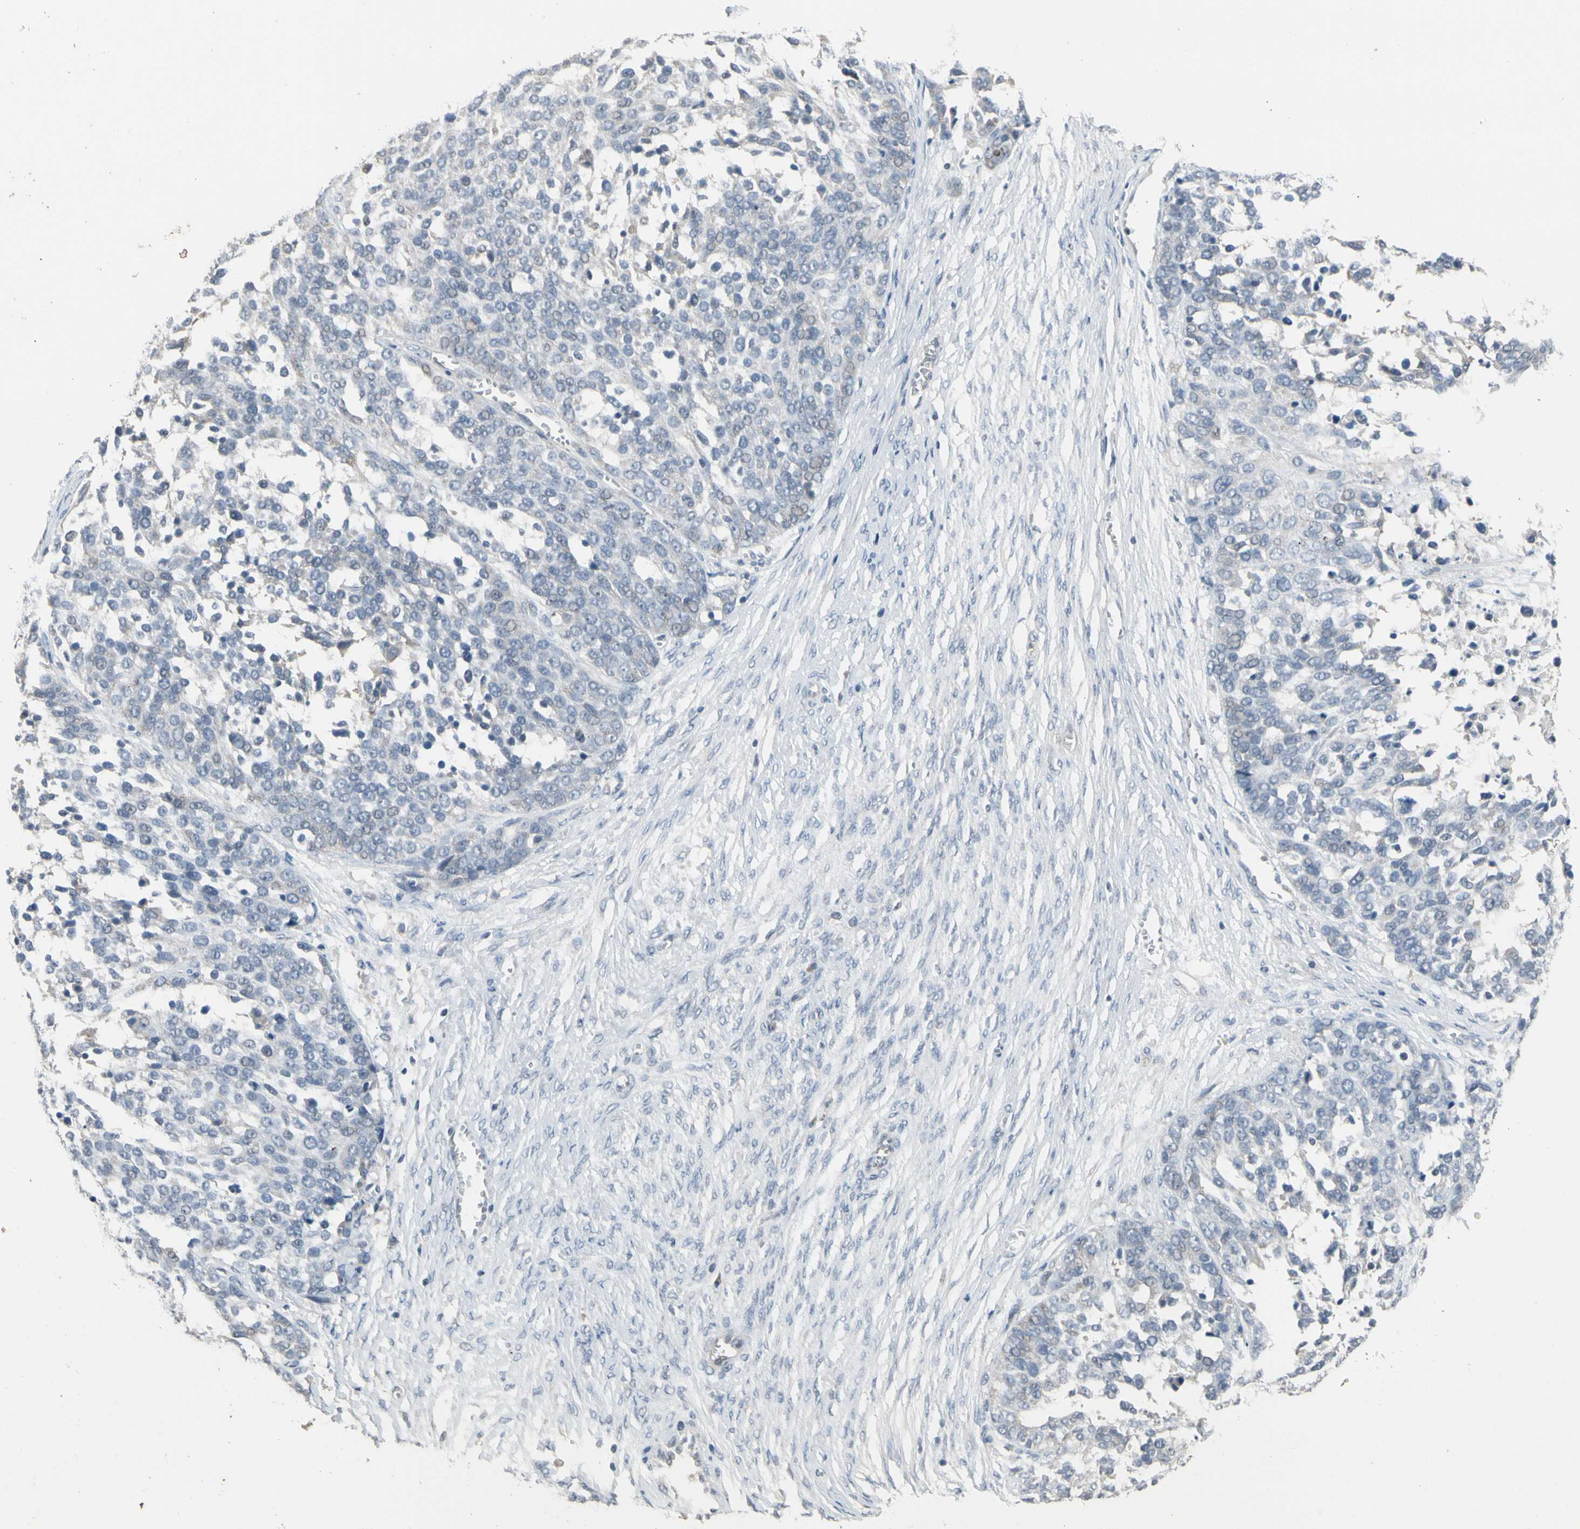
{"staining": {"intensity": "negative", "quantity": "none", "location": "none"}, "tissue": "ovarian cancer", "cell_type": "Tumor cells", "image_type": "cancer", "snomed": [{"axis": "morphology", "description": "Cystadenocarcinoma, serous, NOS"}, {"axis": "topography", "description": "Ovary"}], "caption": "The histopathology image displays no significant positivity in tumor cells of ovarian serous cystadenocarcinoma. (Stains: DAB (3,3'-diaminobenzidine) IHC with hematoxylin counter stain, Microscopy: brightfield microscopy at high magnification).", "gene": "SV2A", "patient": {"sex": "female", "age": 44}}